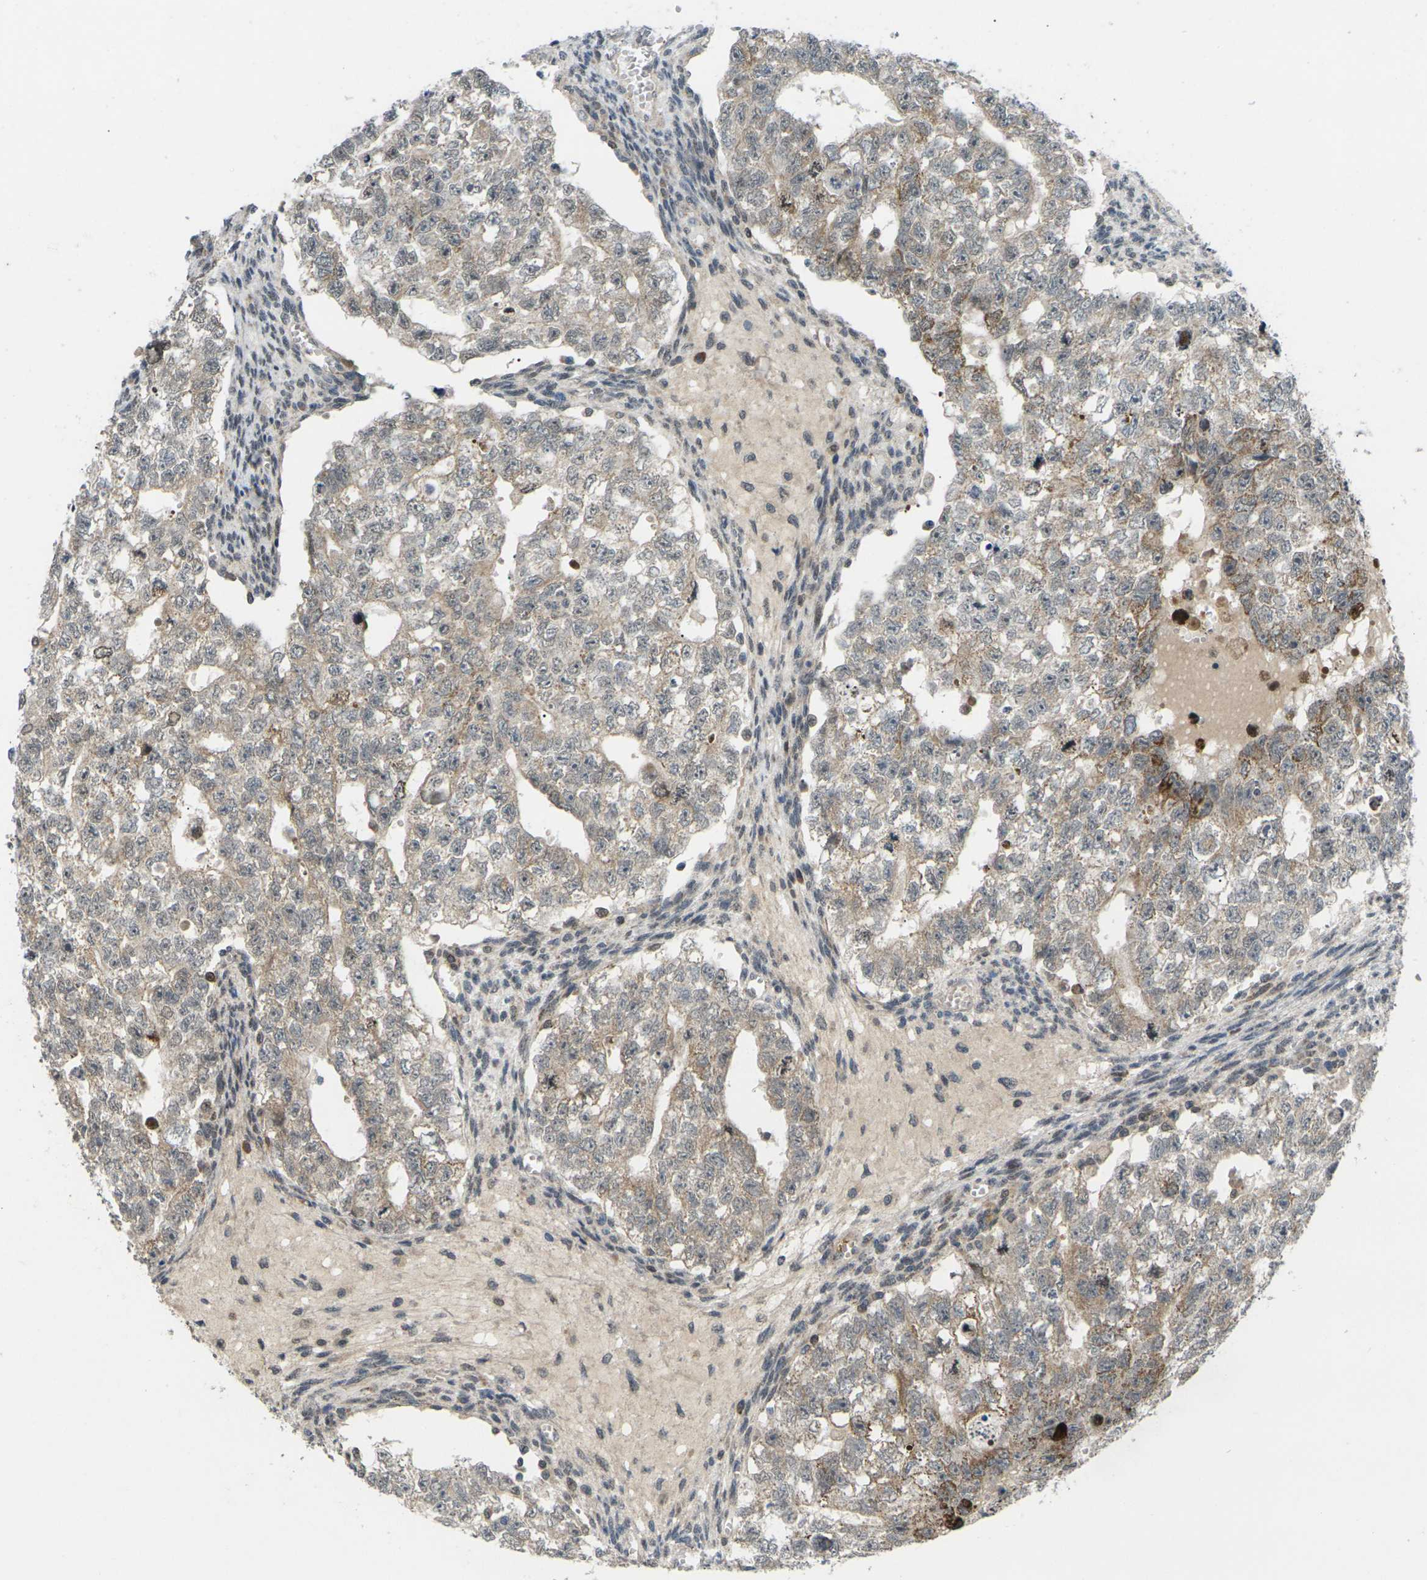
{"staining": {"intensity": "weak", "quantity": "25%-75%", "location": "cytoplasmic/membranous"}, "tissue": "testis cancer", "cell_type": "Tumor cells", "image_type": "cancer", "snomed": [{"axis": "morphology", "description": "Seminoma, NOS"}, {"axis": "morphology", "description": "Carcinoma, Embryonal, NOS"}, {"axis": "topography", "description": "Testis"}], "caption": "Brown immunohistochemical staining in human seminoma (testis) shows weak cytoplasmic/membranous expression in about 25%-75% of tumor cells.", "gene": "RPS6KA3", "patient": {"sex": "male", "age": 38}}